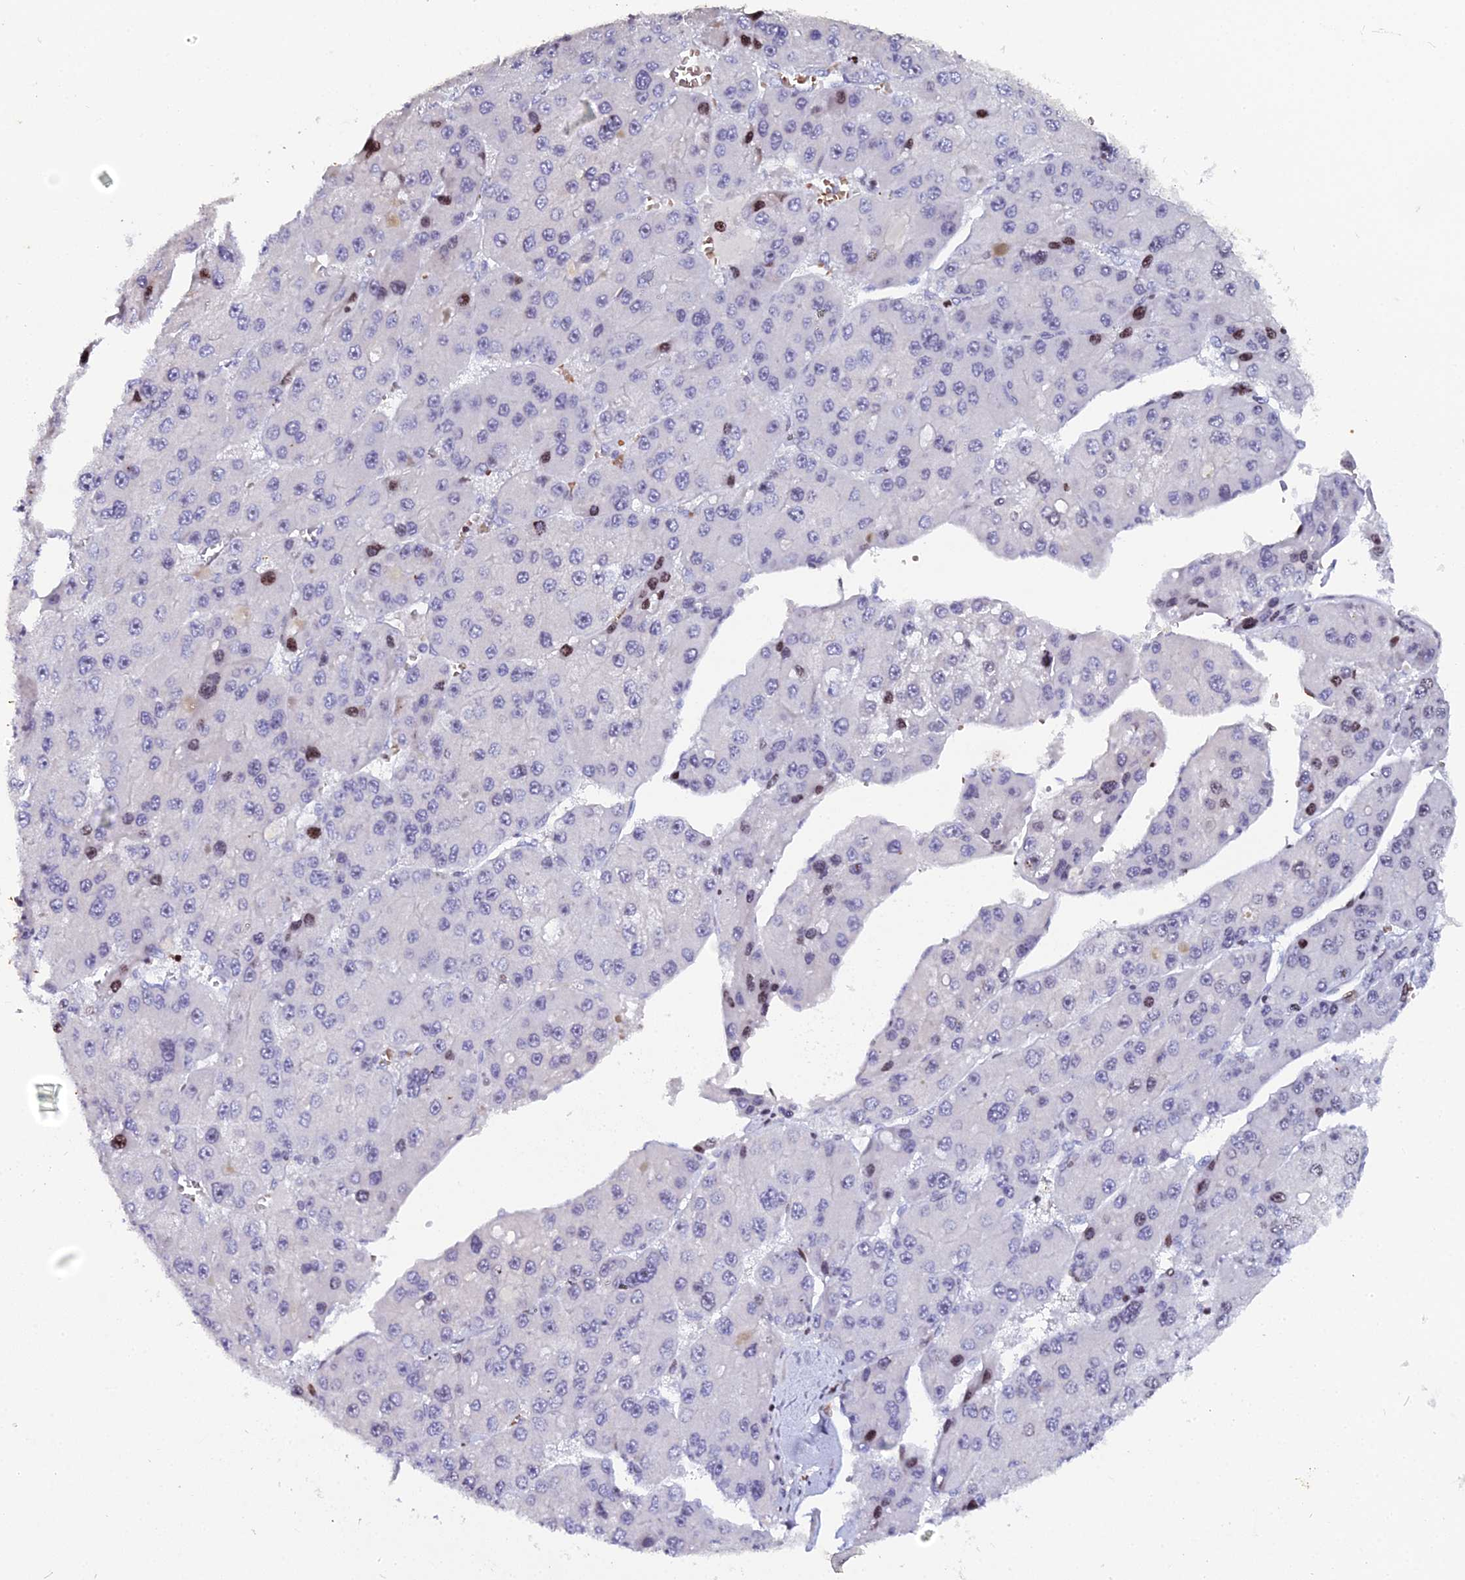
{"staining": {"intensity": "moderate", "quantity": "<25%", "location": "nuclear"}, "tissue": "liver cancer", "cell_type": "Tumor cells", "image_type": "cancer", "snomed": [{"axis": "morphology", "description": "Carcinoma, Hepatocellular, NOS"}, {"axis": "topography", "description": "Liver"}], "caption": "A low amount of moderate nuclear expression is present in approximately <25% of tumor cells in liver hepatocellular carcinoma tissue.", "gene": "MYNN", "patient": {"sex": "female", "age": 73}}